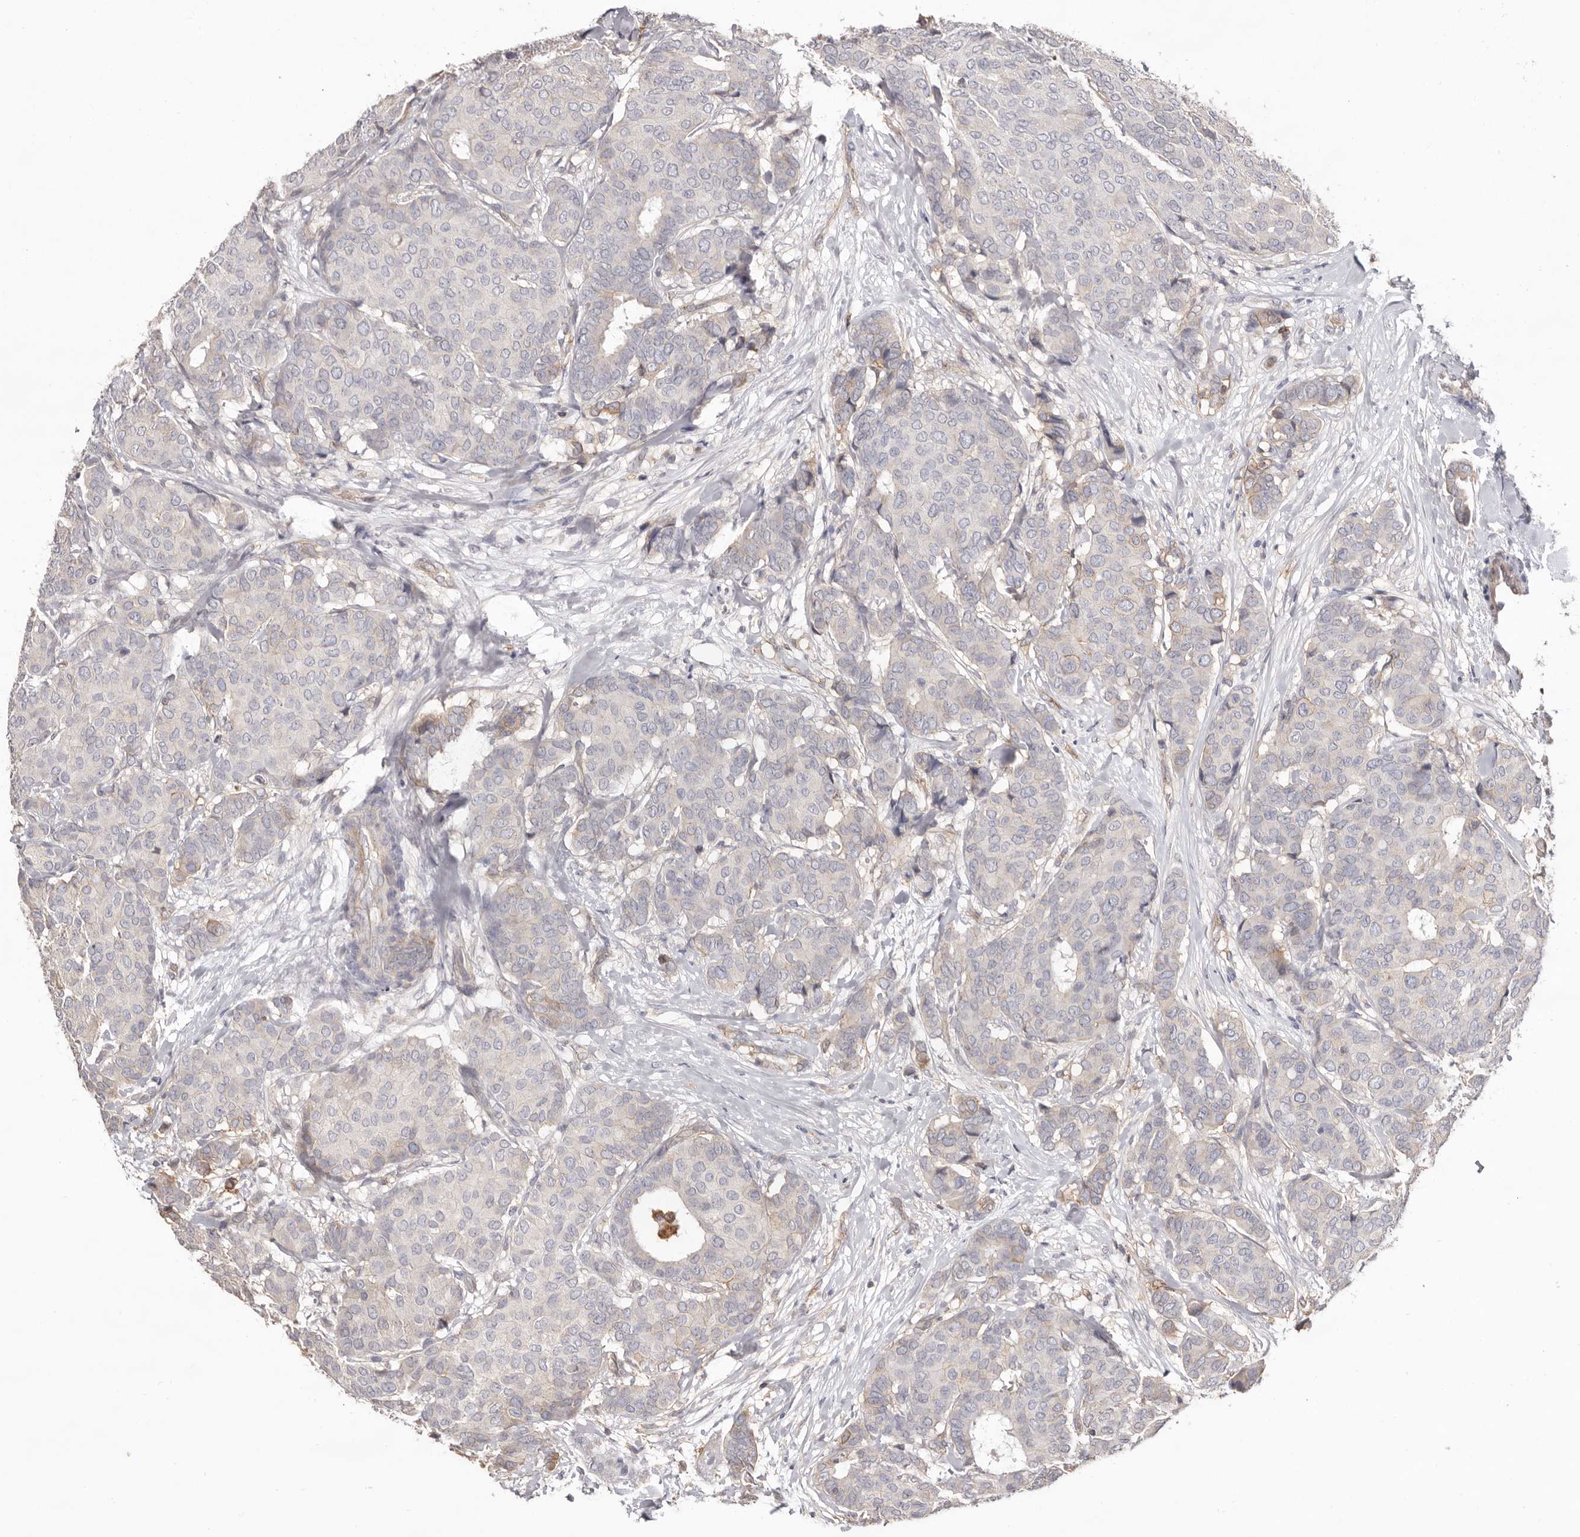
{"staining": {"intensity": "negative", "quantity": "none", "location": "none"}, "tissue": "breast cancer", "cell_type": "Tumor cells", "image_type": "cancer", "snomed": [{"axis": "morphology", "description": "Duct carcinoma"}, {"axis": "topography", "description": "Breast"}], "caption": "IHC of human breast invasive ductal carcinoma exhibits no positivity in tumor cells.", "gene": "MMACHC", "patient": {"sex": "female", "age": 75}}